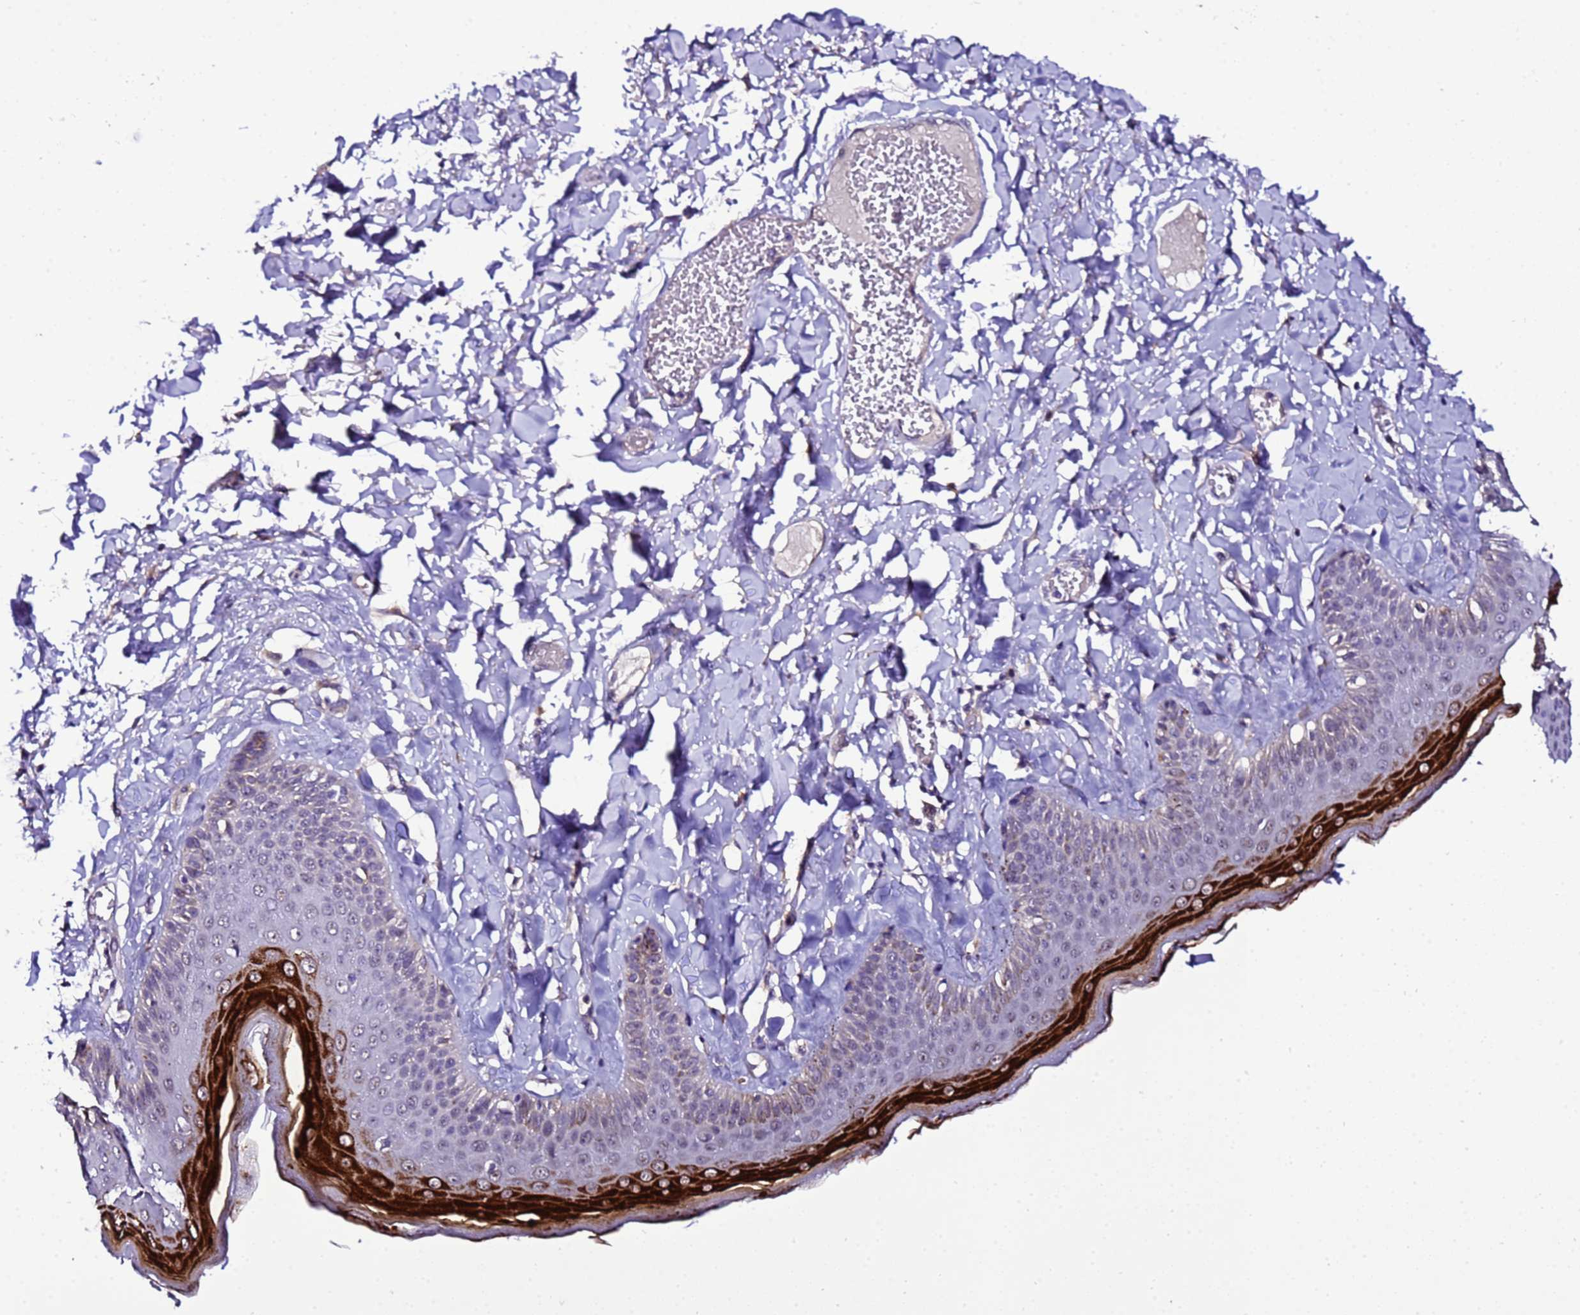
{"staining": {"intensity": "strong", "quantity": "25%-75%", "location": "cytoplasmic/membranous"}, "tissue": "skin", "cell_type": "Epidermal cells", "image_type": "normal", "snomed": [{"axis": "morphology", "description": "Normal tissue, NOS"}, {"axis": "topography", "description": "Anal"}], "caption": "IHC of normal human skin exhibits high levels of strong cytoplasmic/membranous expression in about 25%-75% of epidermal cells. (DAB (3,3'-diaminobenzidine) IHC, brown staining for protein, blue staining for nuclei).", "gene": "C19orf47", "patient": {"sex": "male", "age": 69}}